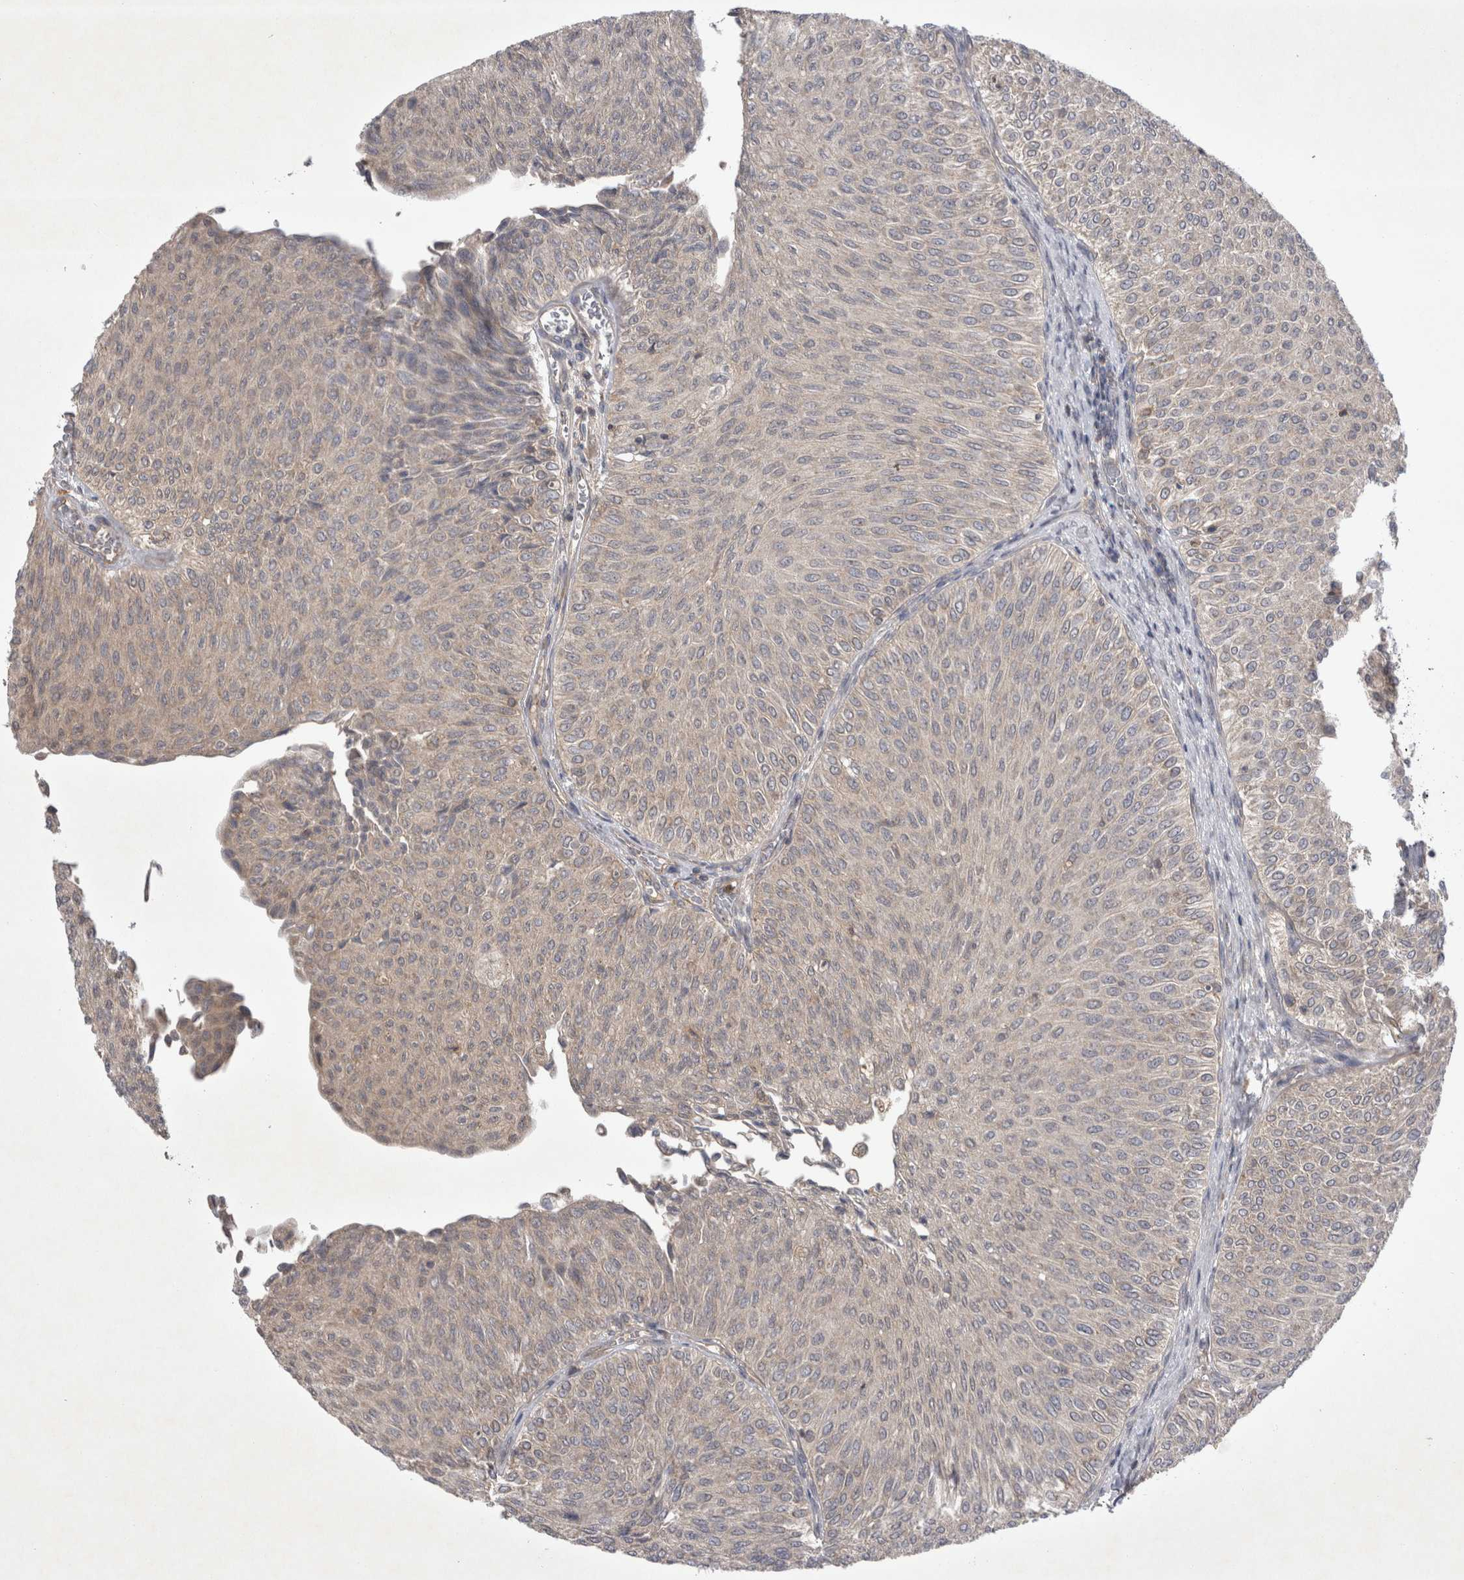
{"staining": {"intensity": "negative", "quantity": "none", "location": "none"}, "tissue": "urothelial cancer", "cell_type": "Tumor cells", "image_type": "cancer", "snomed": [{"axis": "morphology", "description": "Urothelial carcinoma, Low grade"}, {"axis": "topography", "description": "Urinary bladder"}], "caption": "A histopathology image of human urothelial cancer is negative for staining in tumor cells.", "gene": "SRD5A3", "patient": {"sex": "male", "age": 78}}